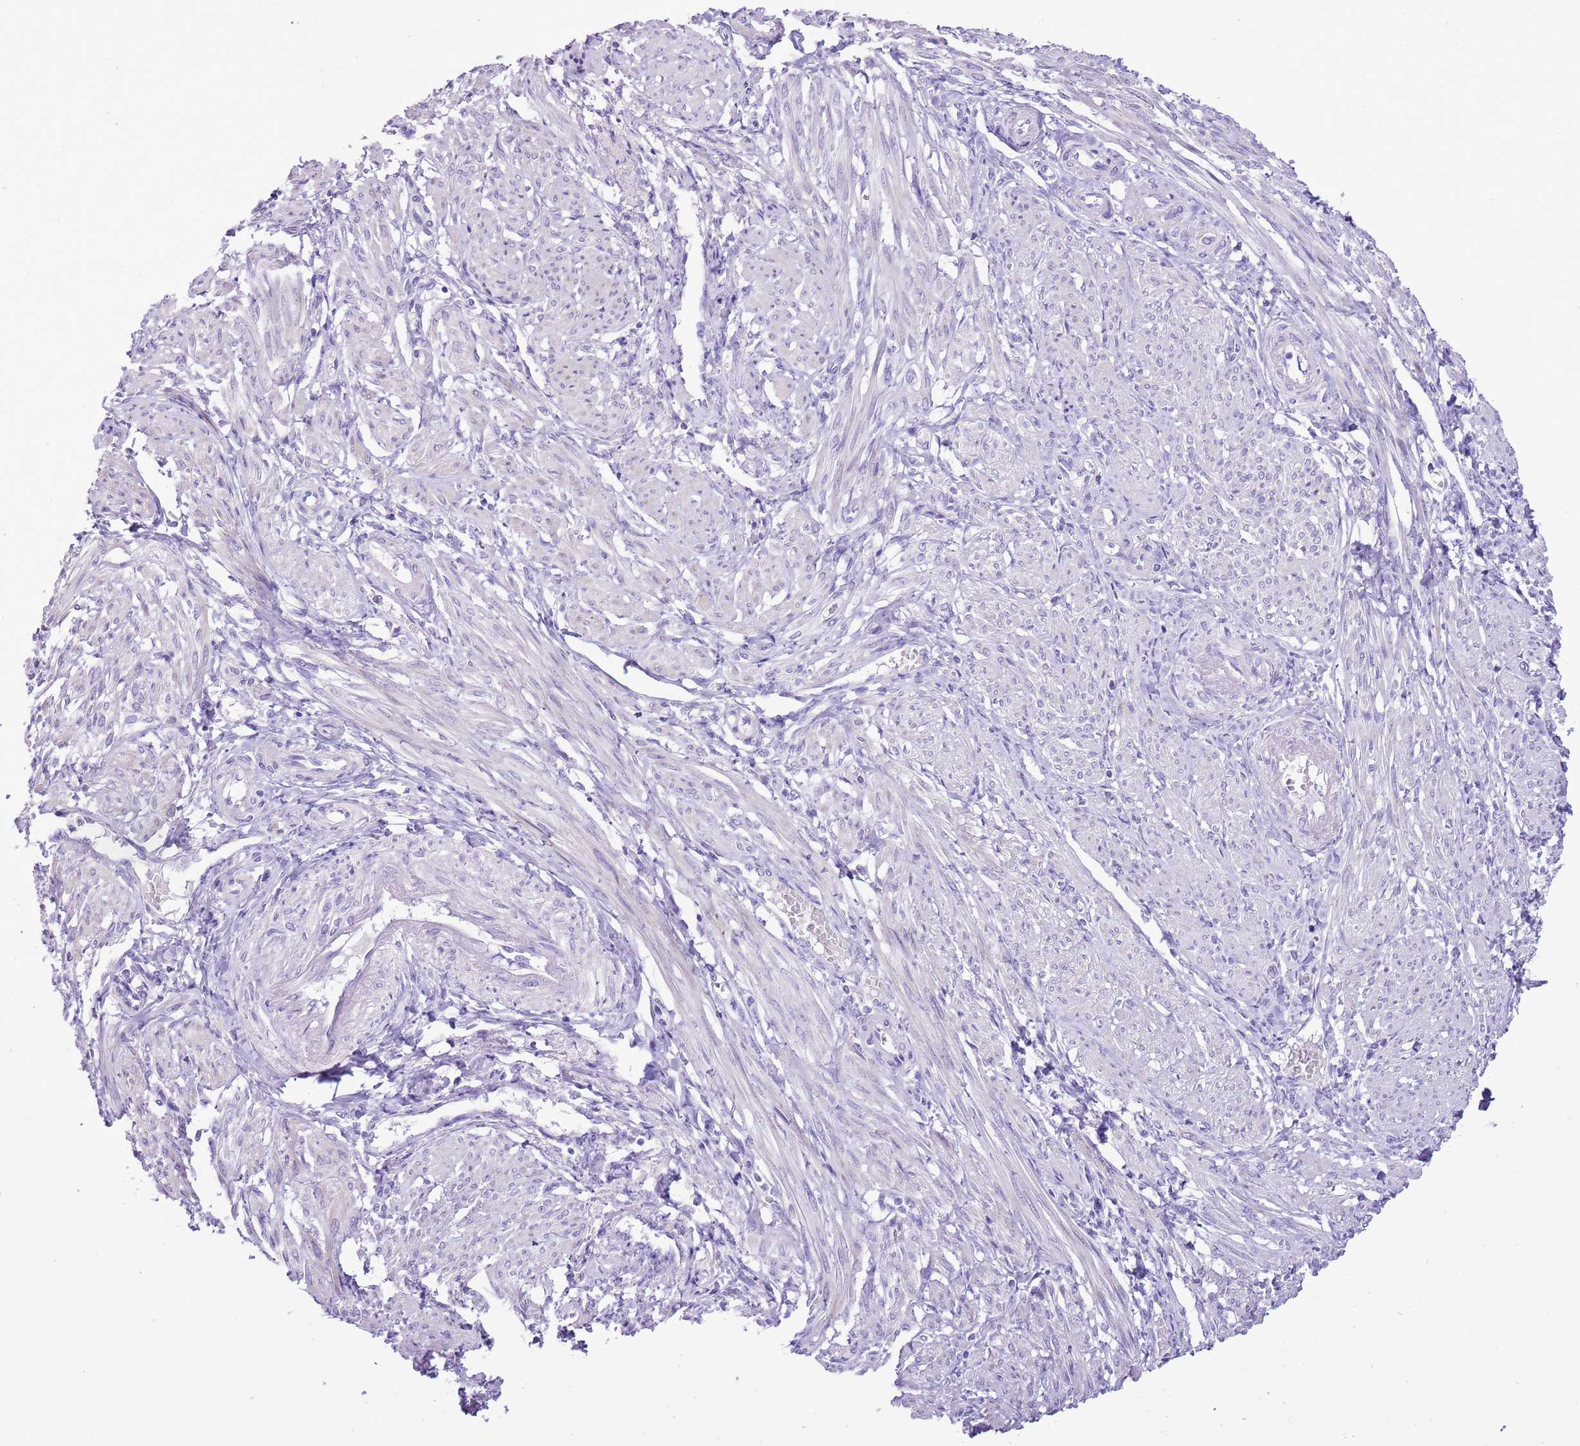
{"staining": {"intensity": "negative", "quantity": "none", "location": "none"}, "tissue": "smooth muscle", "cell_type": "Smooth muscle cells", "image_type": "normal", "snomed": [{"axis": "morphology", "description": "Normal tissue, NOS"}, {"axis": "topography", "description": "Smooth muscle"}], "caption": "A high-resolution photomicrograph shows immunohistochemistry (IHC) staining of benign smooth muscle, which reveals no significant expression in smooth muscle cells. (DAB (3,3'-diaminobenzidine) immunohistochemistry (IHC) visualized using brightfield microscopy, high magnification).", "gene": "AAR2", "patient": {"sex": "female", "age": 39}}